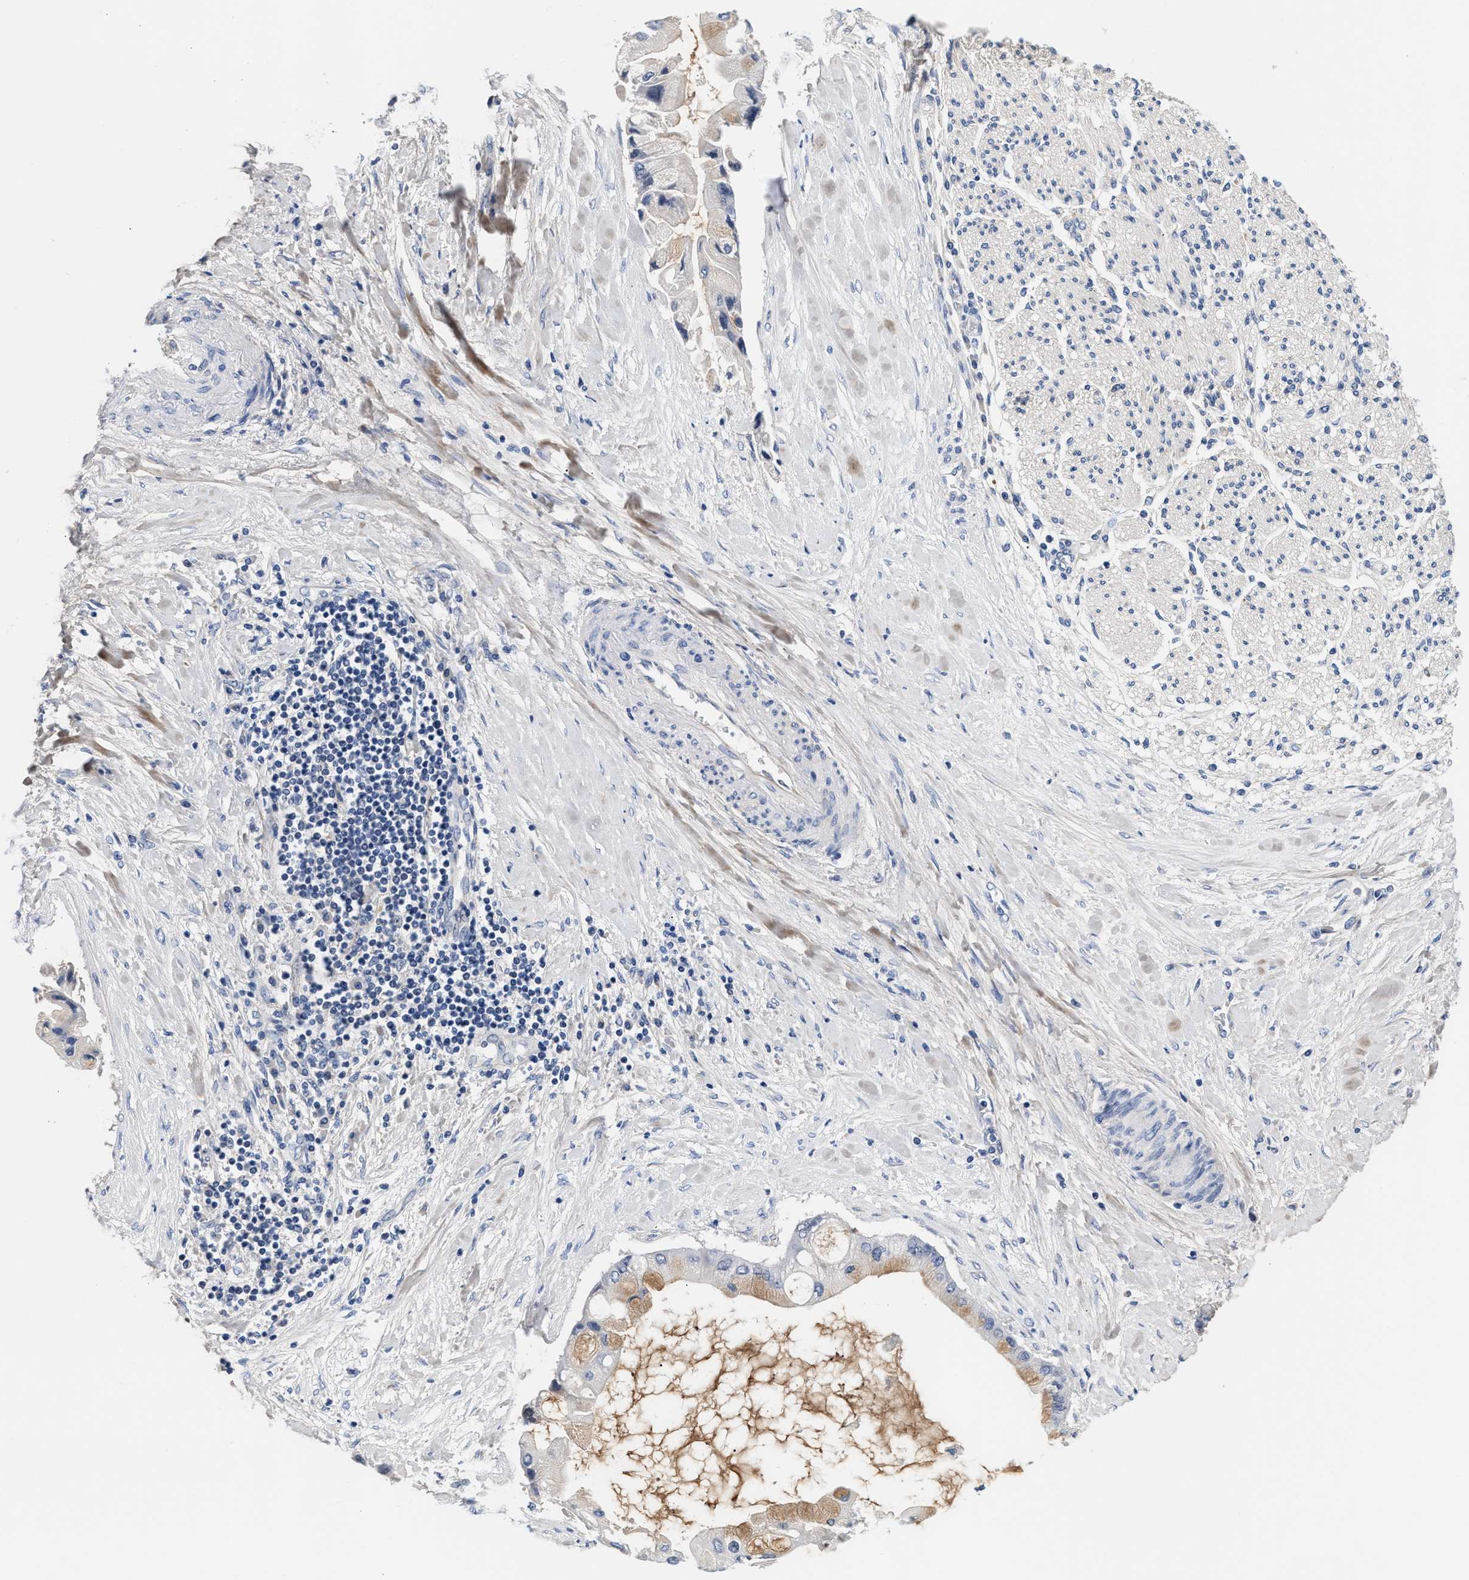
{"staining": {"intensity": "weak", "quantity": "<25%", "location": "cytoplasmic/membranous"}, "tissue": "liver cancer", "cell_type": "Tumor cells", "image_type": "cancer", "snomed": [{"axis": "morphology", "description": "Cholangiocarcinoma"}, {"axis": "topography", "description": "Liver"}], "caption": "High magnification brightfield microscopy of liver cancer (cholangiocarcinoma) stained with DAB (3,3'-diaminobenzidine) (brown) and counterstained with hematoxylin (blue): tumor cells show no significant positivity. (DAB immunohistochemistry with hematoxylin counter stain).", "gene": "ACTL7B", "patient": {"sex": "male", "age": 50}}